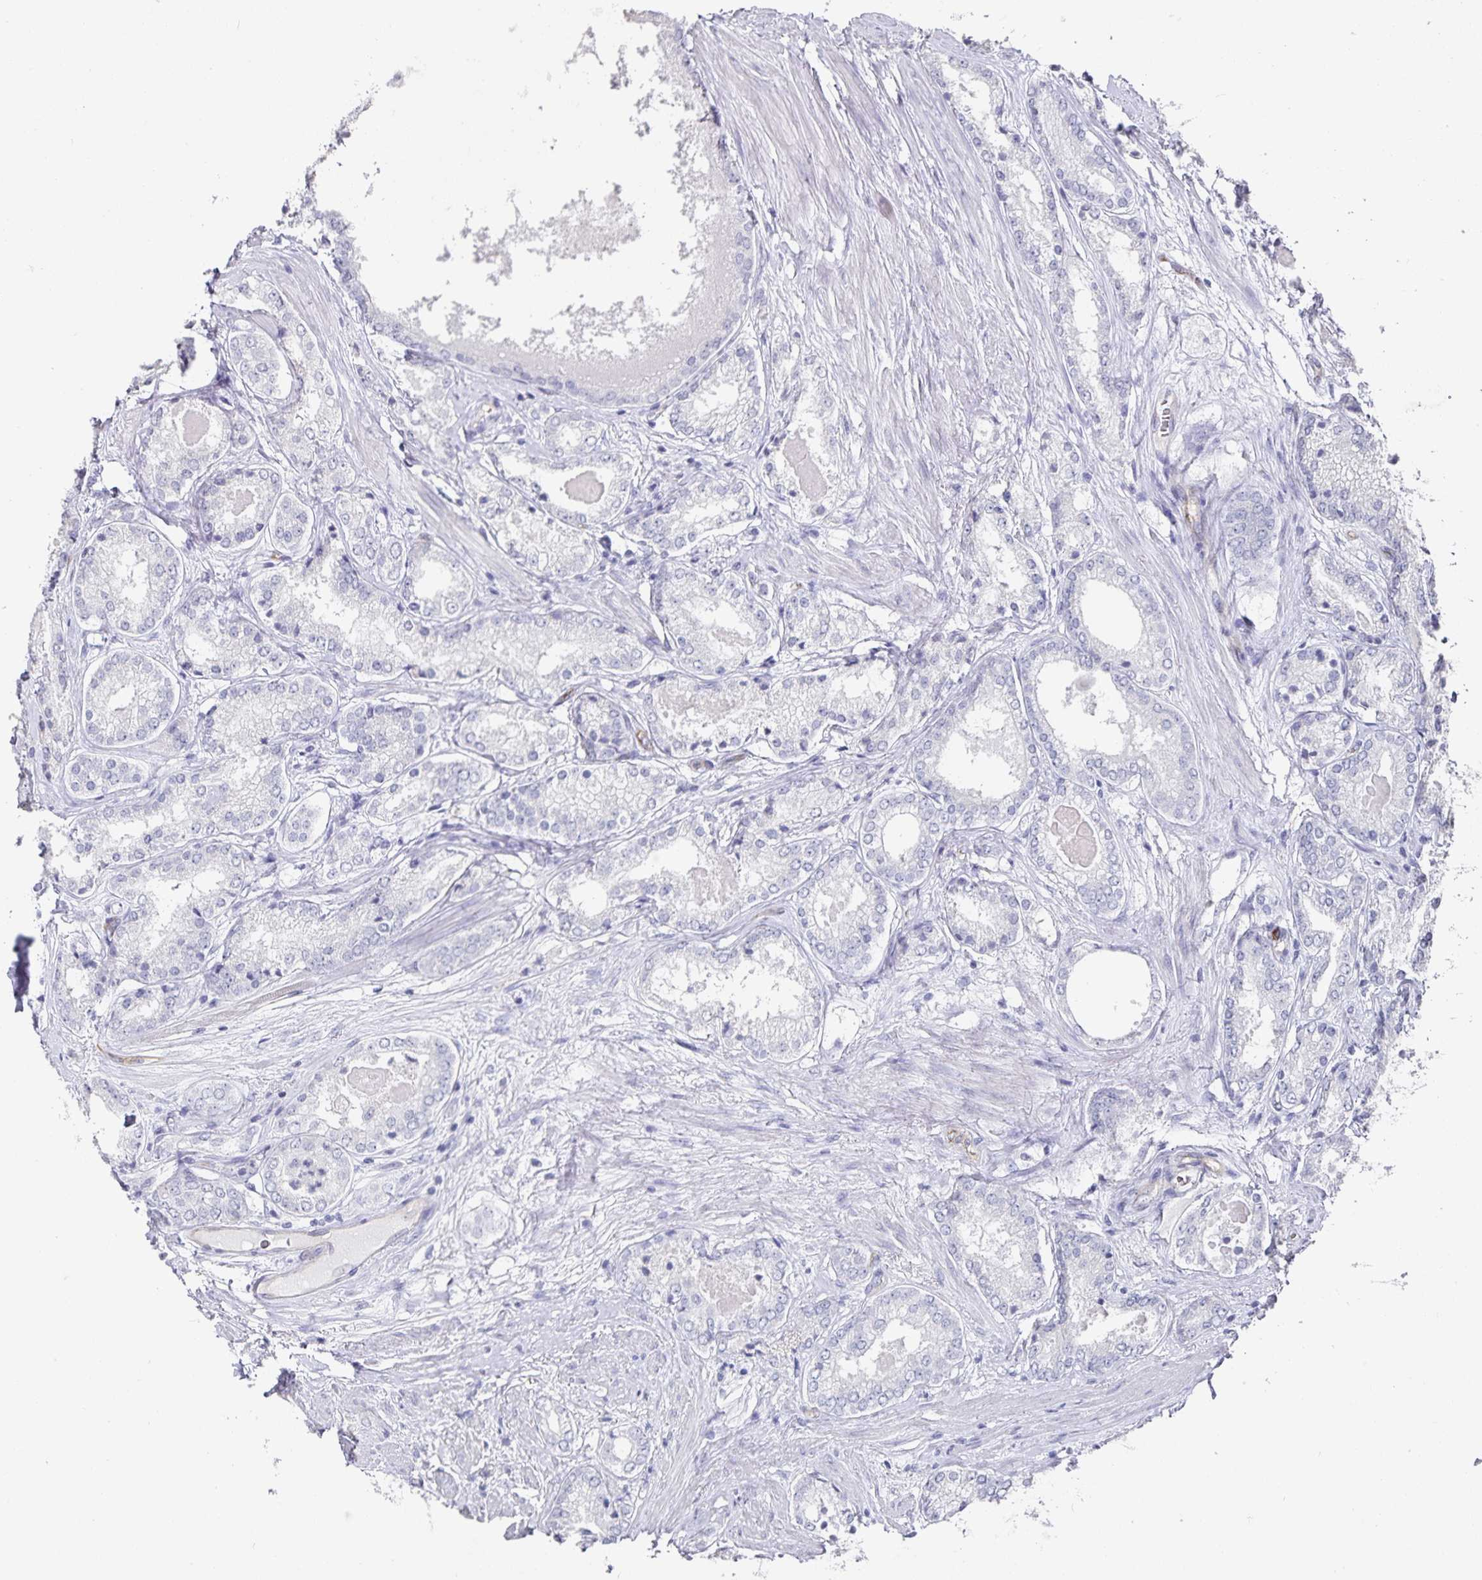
{"staining": {"intensity": "negative", "quantity": "none", "location": "none"}, "tissue": "prostate cancer", "cell_type": "Tumor cells", "image_type": "cancer", "snomed": [{"axis": "morphology", "description": "Adenocarcinoma, NOS"}, {"axis": "morphology", "description": "Adenocarcinoma, Low grade"}, {"axis": "topography", "description": "Prostate"}], "caption": "Prostate cancer (low-grade adenocarcinoma) stained for a protein using IHC exhibits no expression tumor cells.", "gene": "PODXL", "patient": {"sex": "male", "age": 68}}